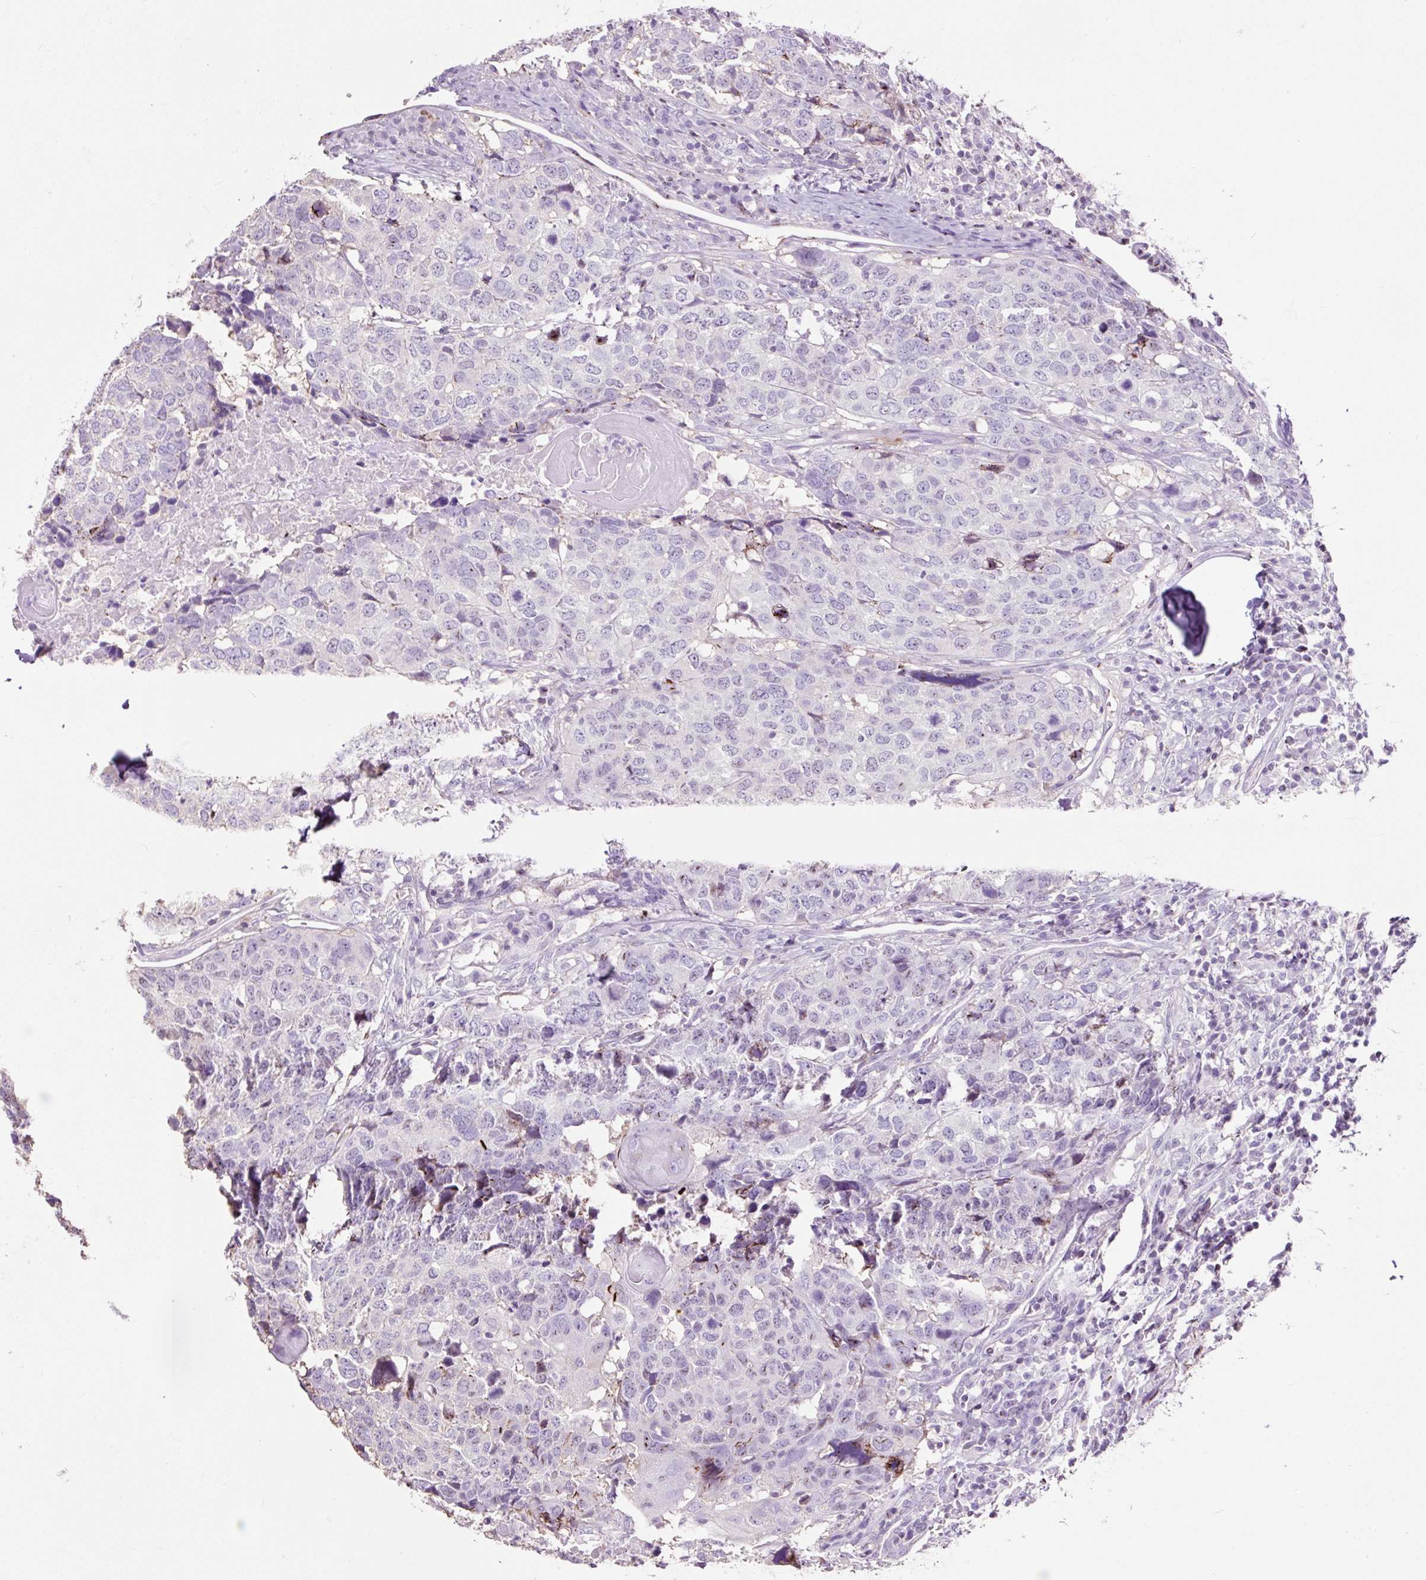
{"staining": {"intensity": "negative", "quantity": "none", "location": "none"}, "tissue": "head and neck cancer", "cell_type": "Tumor cells", "image_type": "cancer", "snomed": [{"axis": "morphology", "description": "Normal tissue, NOS"}, {"axis": "morphology", "description": "Squamous cell carcinoma, NOS"}, {"axis": "topography", "description": "Skeletal muscle"}, {"axis": "topography", "description": "Vascular tissue"}, {"axis": "topography", "description": "Peripheral nerve tissue"}, {"axis": "topography", "description": "Head-Neck"}], "caption": "This histopathology image is of head and neck squamous cell carcinoma stained with IHC to label a protein in brown with the nuclei are counter-stained blue. There is no staining in tumor cells.", "gene": "OR10A7", "patient": {"sex": "male", "age": 66}}